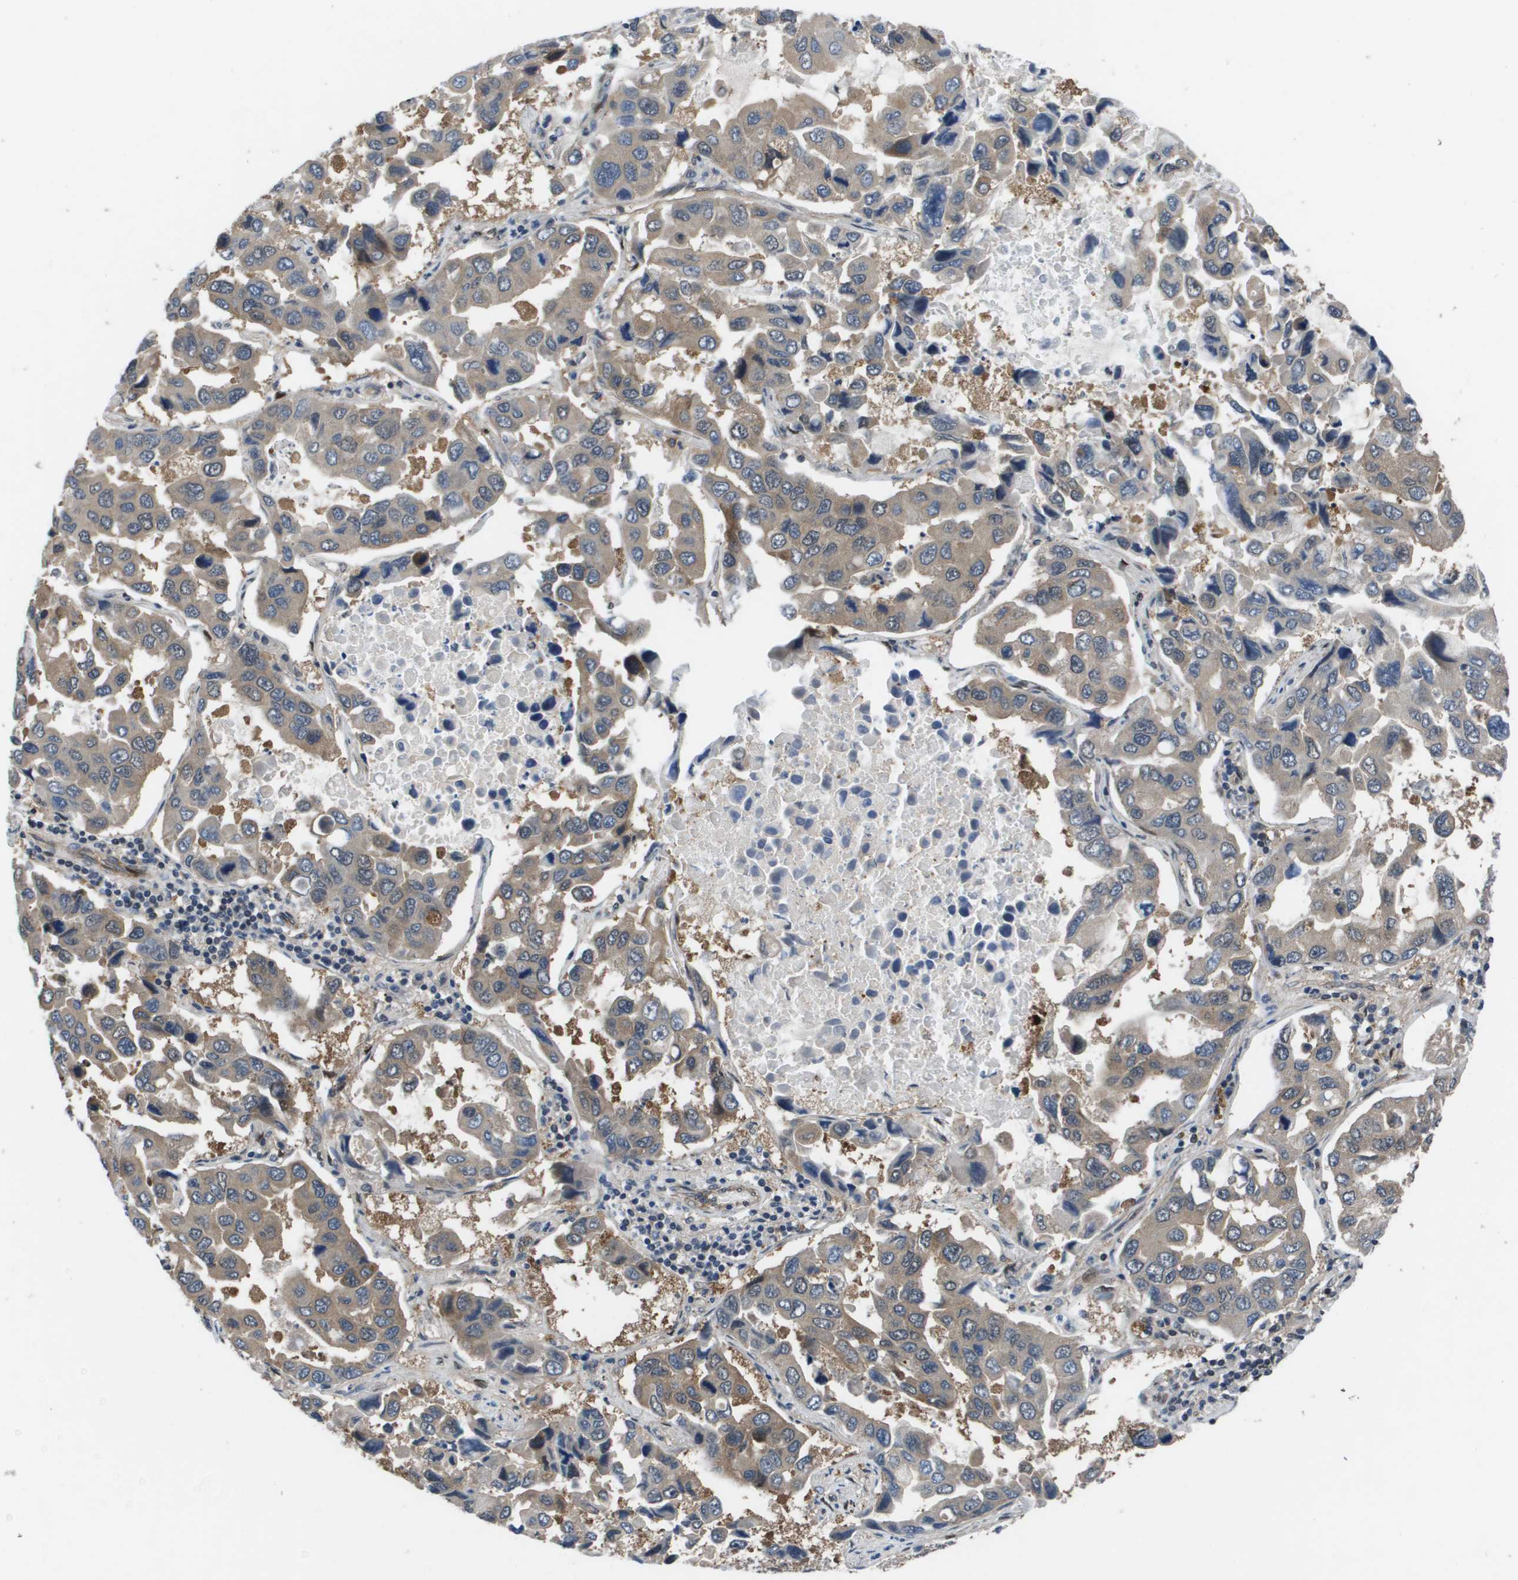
{"staining": {"intensity": "weak", "quantity": "25%-75%", "location": "cytoplasmic/membranous"}, "tissue": "lung cancer", "cell_type": "Tumor cells", "image_type": "cancer", "snomed": [{"axis": "morphology", "description": "Adenocarcinoma, NOS"}, {"axis": "topography", "description": "Lung"}], "caption": "Lung adenocarcinoma tissue demonstrates weak cytoplasmic/membranous expression in about 25%-75% of tumor cells, visualized by immunohistochemistry.", "gene": "ENPP5", "patient": {"sex": "male", "age": 64}}